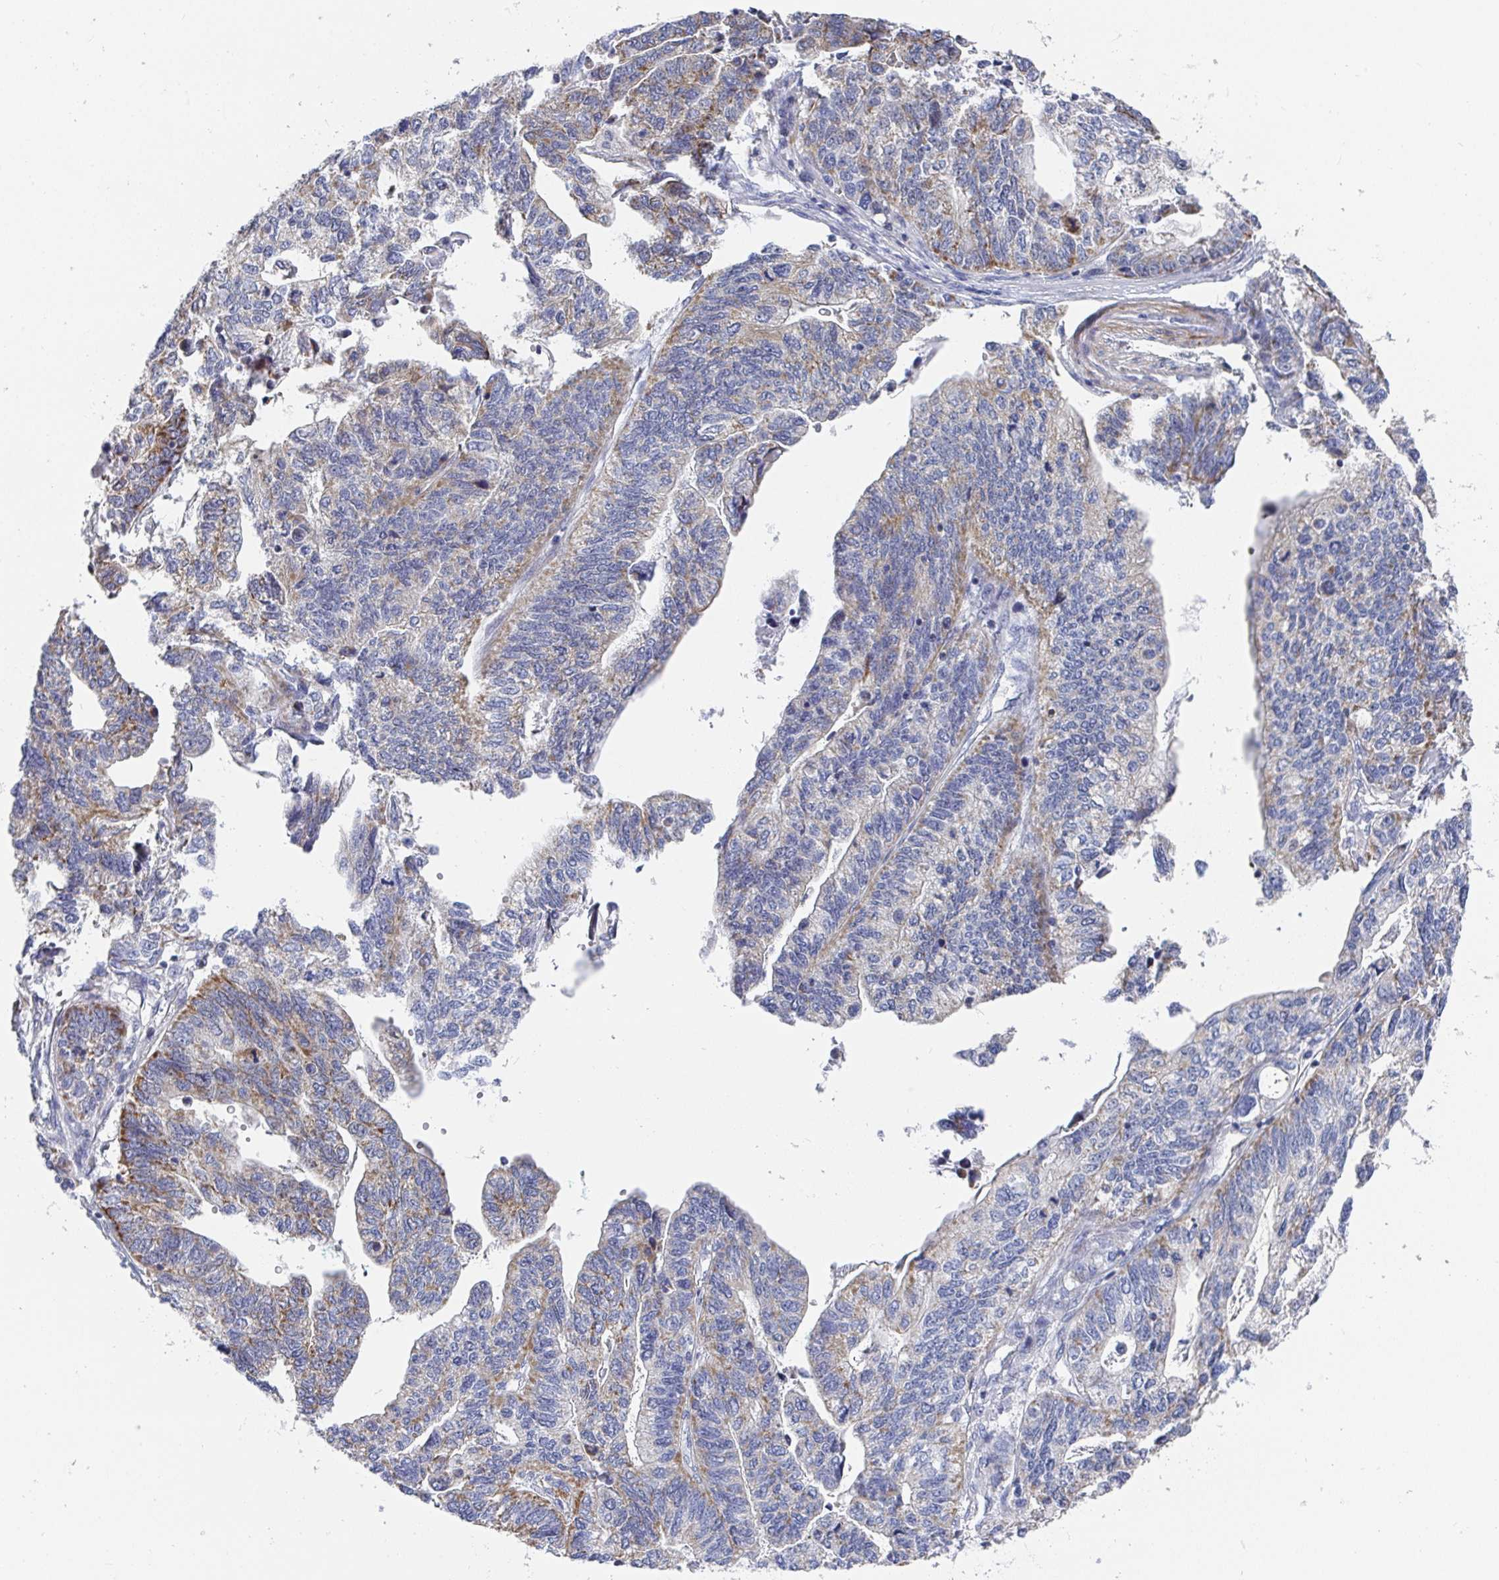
{"staining": {"intensity": "moderate", "quantity": "<25%", "location": "cytoplasmic/membranous,nuclear"}, "tissue": "stomach cancer", "cell_type": "Tumor cells", "image_type": "cancer", "snomed": [{"axis": "morphology", "description": "Adenocarcinoma, NOS"}, {"axis": "topography", "description": "Stomach, upper"}], "caption": "Immunohistochemical staining of human stomach cancer shows low levels of moderate cytoplasmic/membranous and nuclear protein expression in approximately <25% of tumor cells.", "gene": "ATP5F1C", "patient": {"sex": "female", "age": 67}}